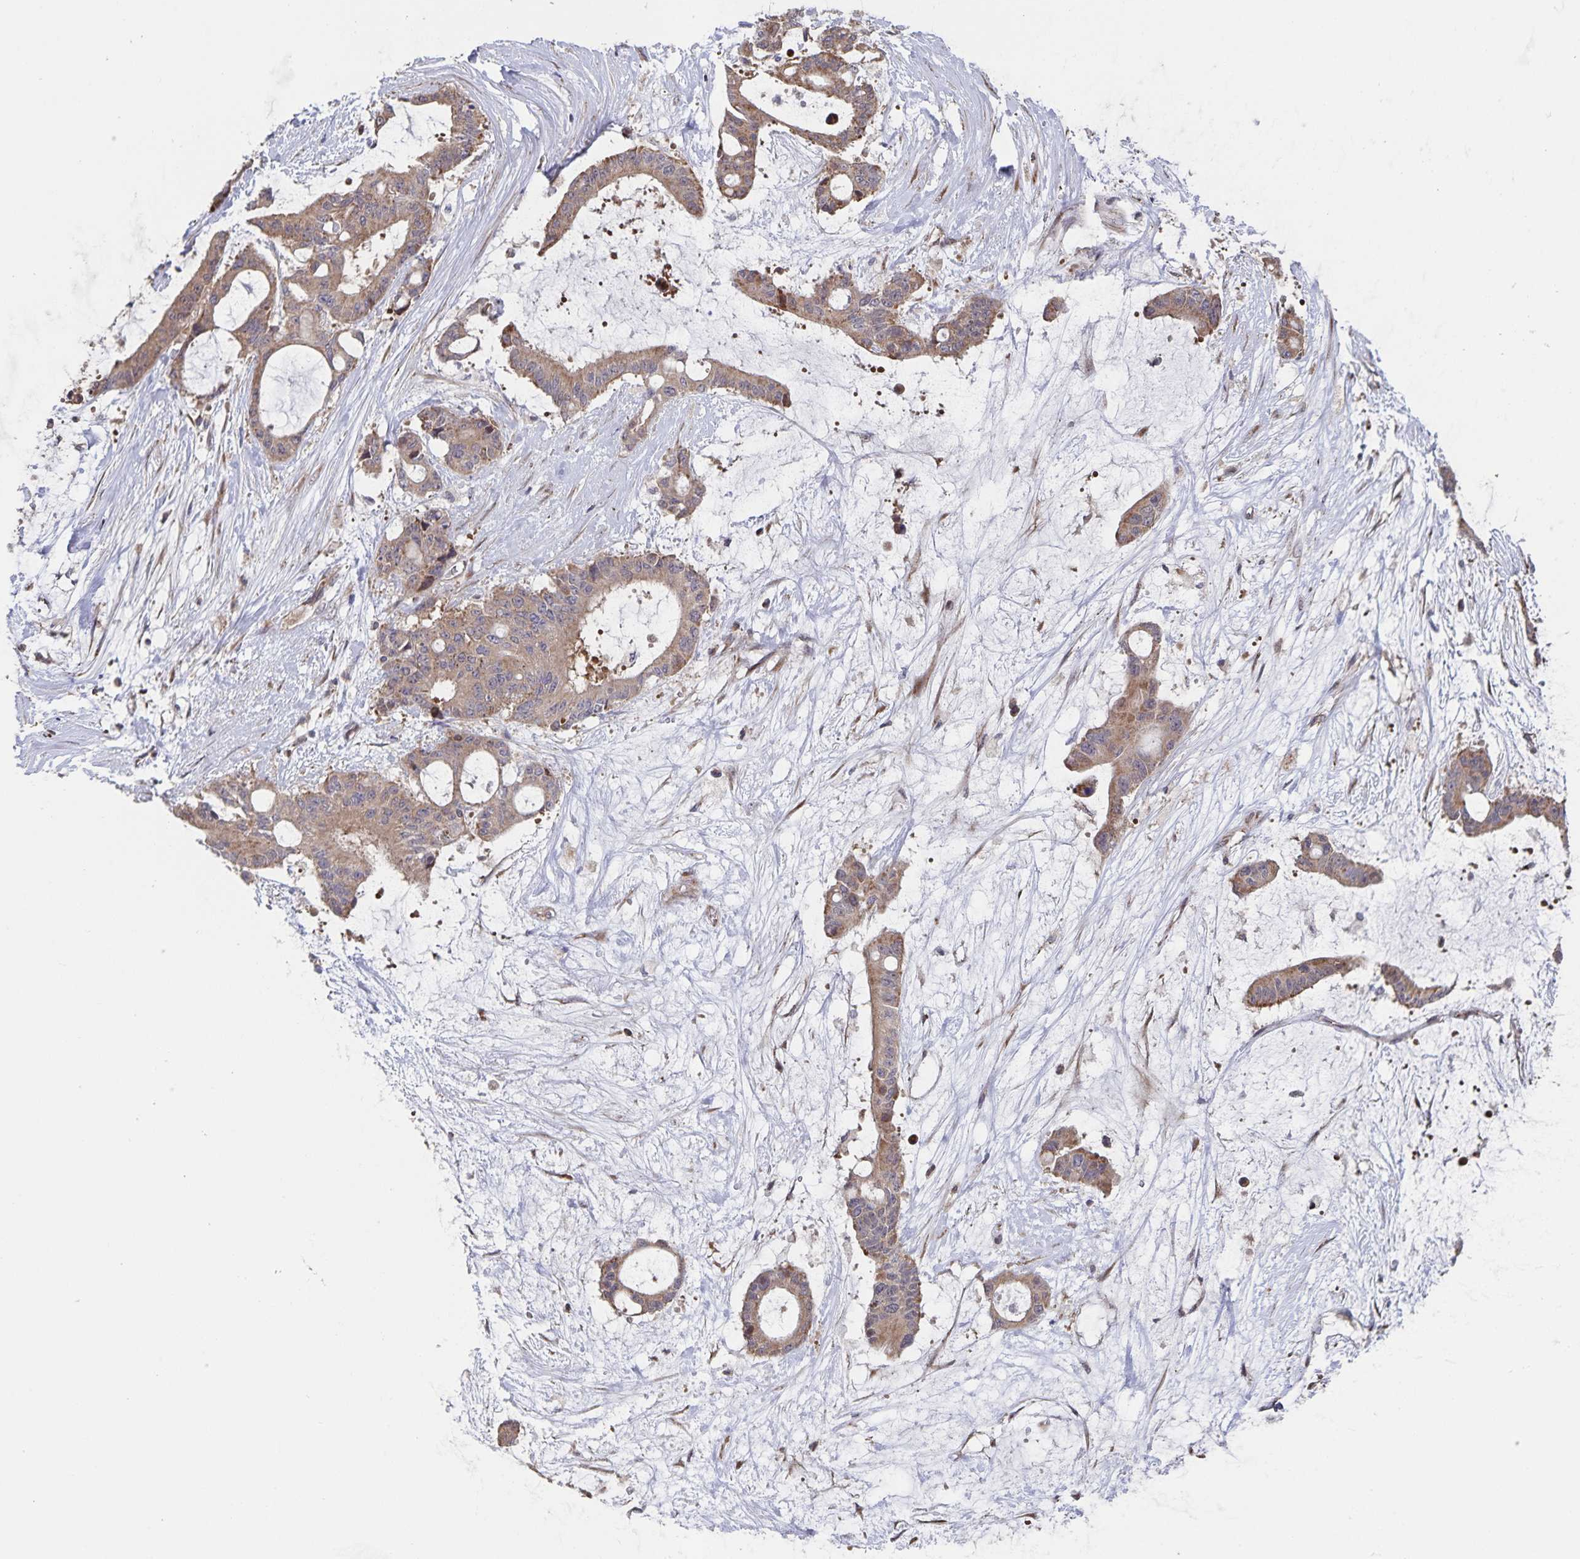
{"staining": {"intensity": "weak", "quantity": ">75%", "location": "cytoplasmic/membranous"}, "tissue": "liver cancer", "cell_type": "Tumor cells", "image_type": "cancer", "snomed": [{"axis": "morphology", "description": "Normal tissue, NOS"}, {"axis": "morphology", "description": "Cholangiocarcinoma"}, {"axis": "topography", "description": "Liver"}, {"axis": "topography", "description": "Peripheral nerve tissue"}], "caption": "Cholangiocarcinoma (liver) stained with DAB immunohistochemistry exhibits low levels of weak cytoplasmic/membranous expression in approximately >75% of tumor cells.", "gene": "ACACA", "patient": {"sex": "female", "age": 73}}